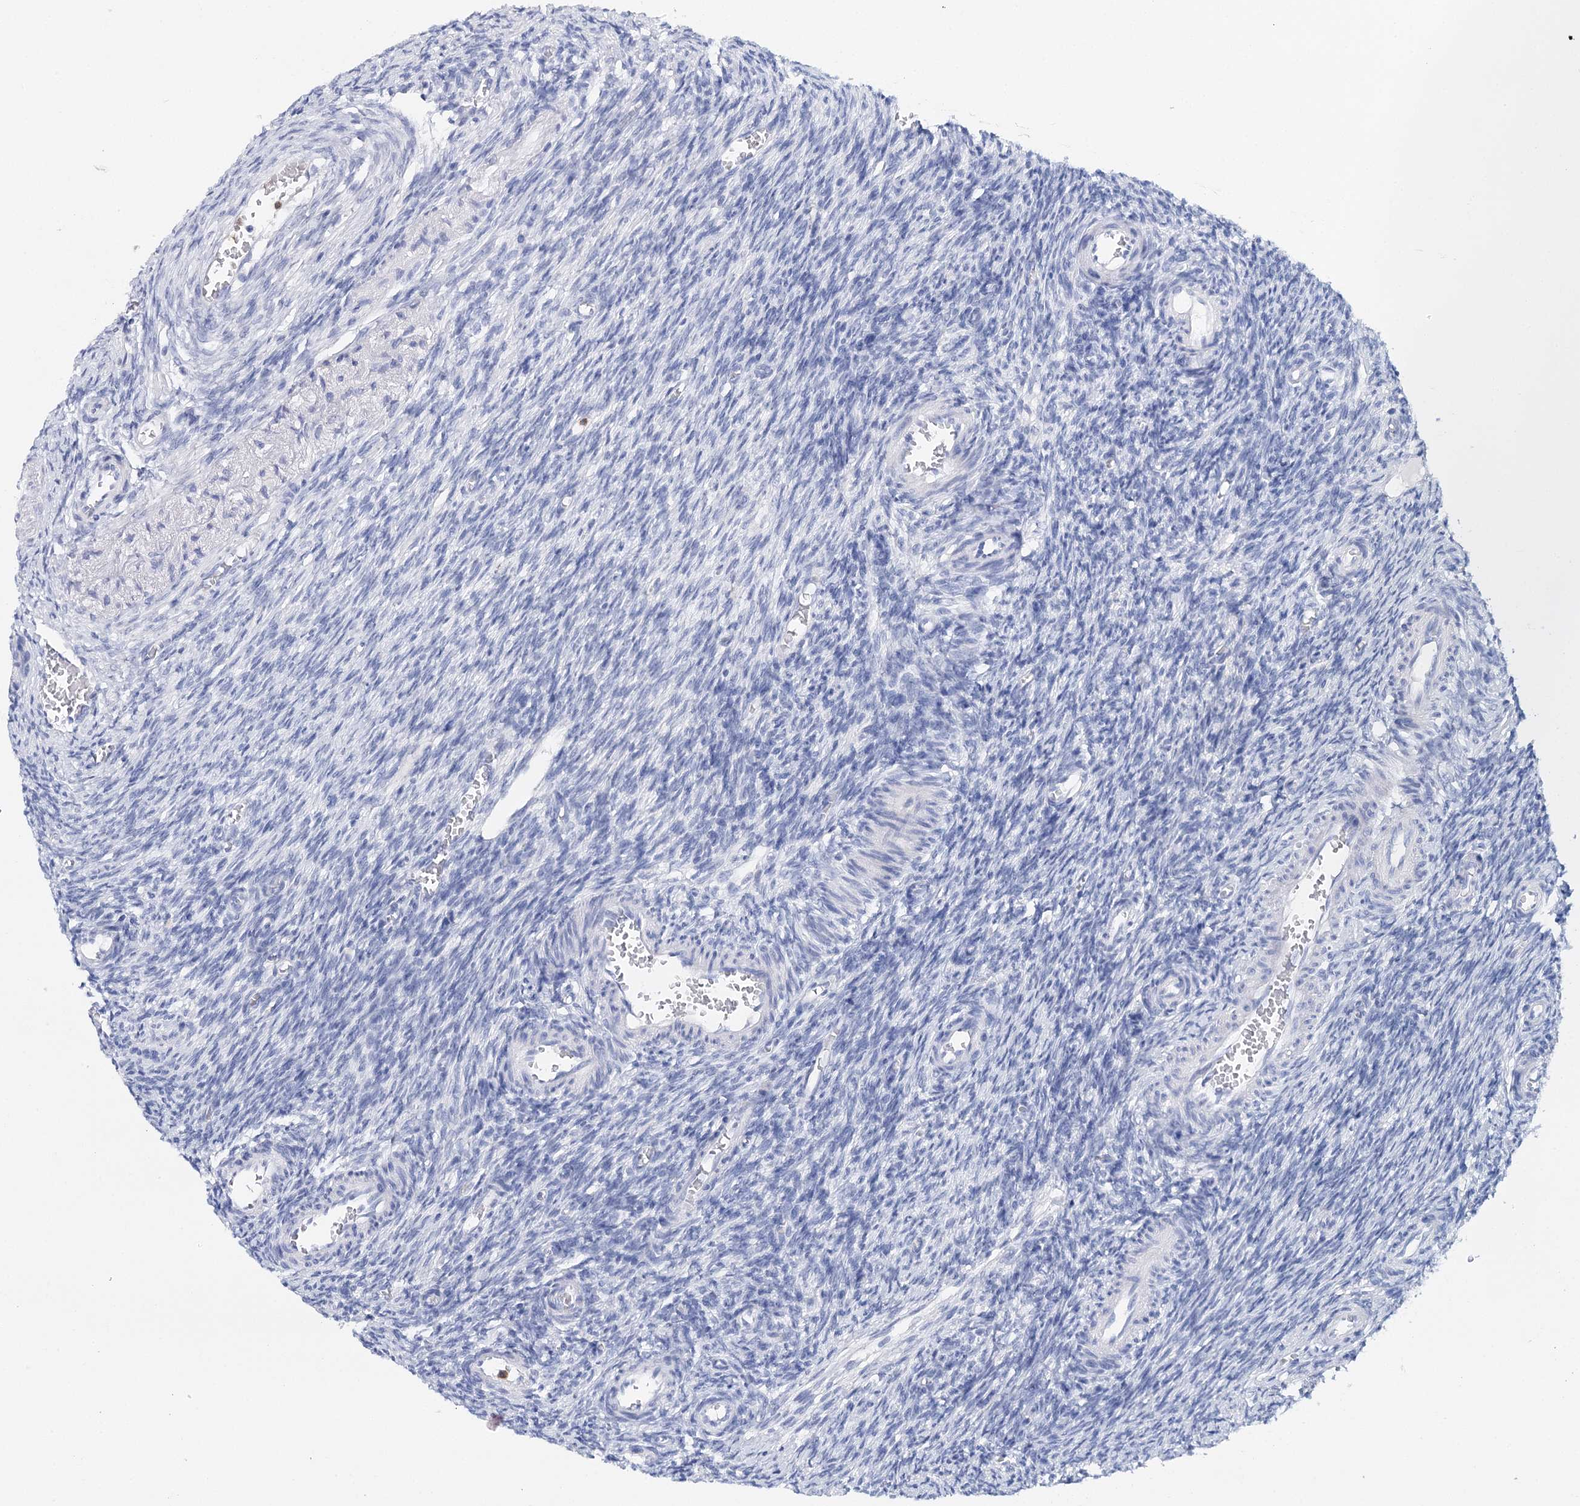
{"staining": {"intensity": "negative", "quantity": "none", "location": "none"}, "tissue": "ovary", "cell_type": "Ovarian stroma cells", "image_type": "normal", "snomed": [{"axis": "morphology", "description": "Normal tissue, NOS"}, {"axis": "topography", "description": "Ovary"}], "caption": "DAB (3,3'-diaminobenzidine) immunohistochemical staining of benign human ovary displays no significant expression in ovarian stroma cells.", "gene": "CEACAM8", "patient": {"sex": "female", "age": 27}}